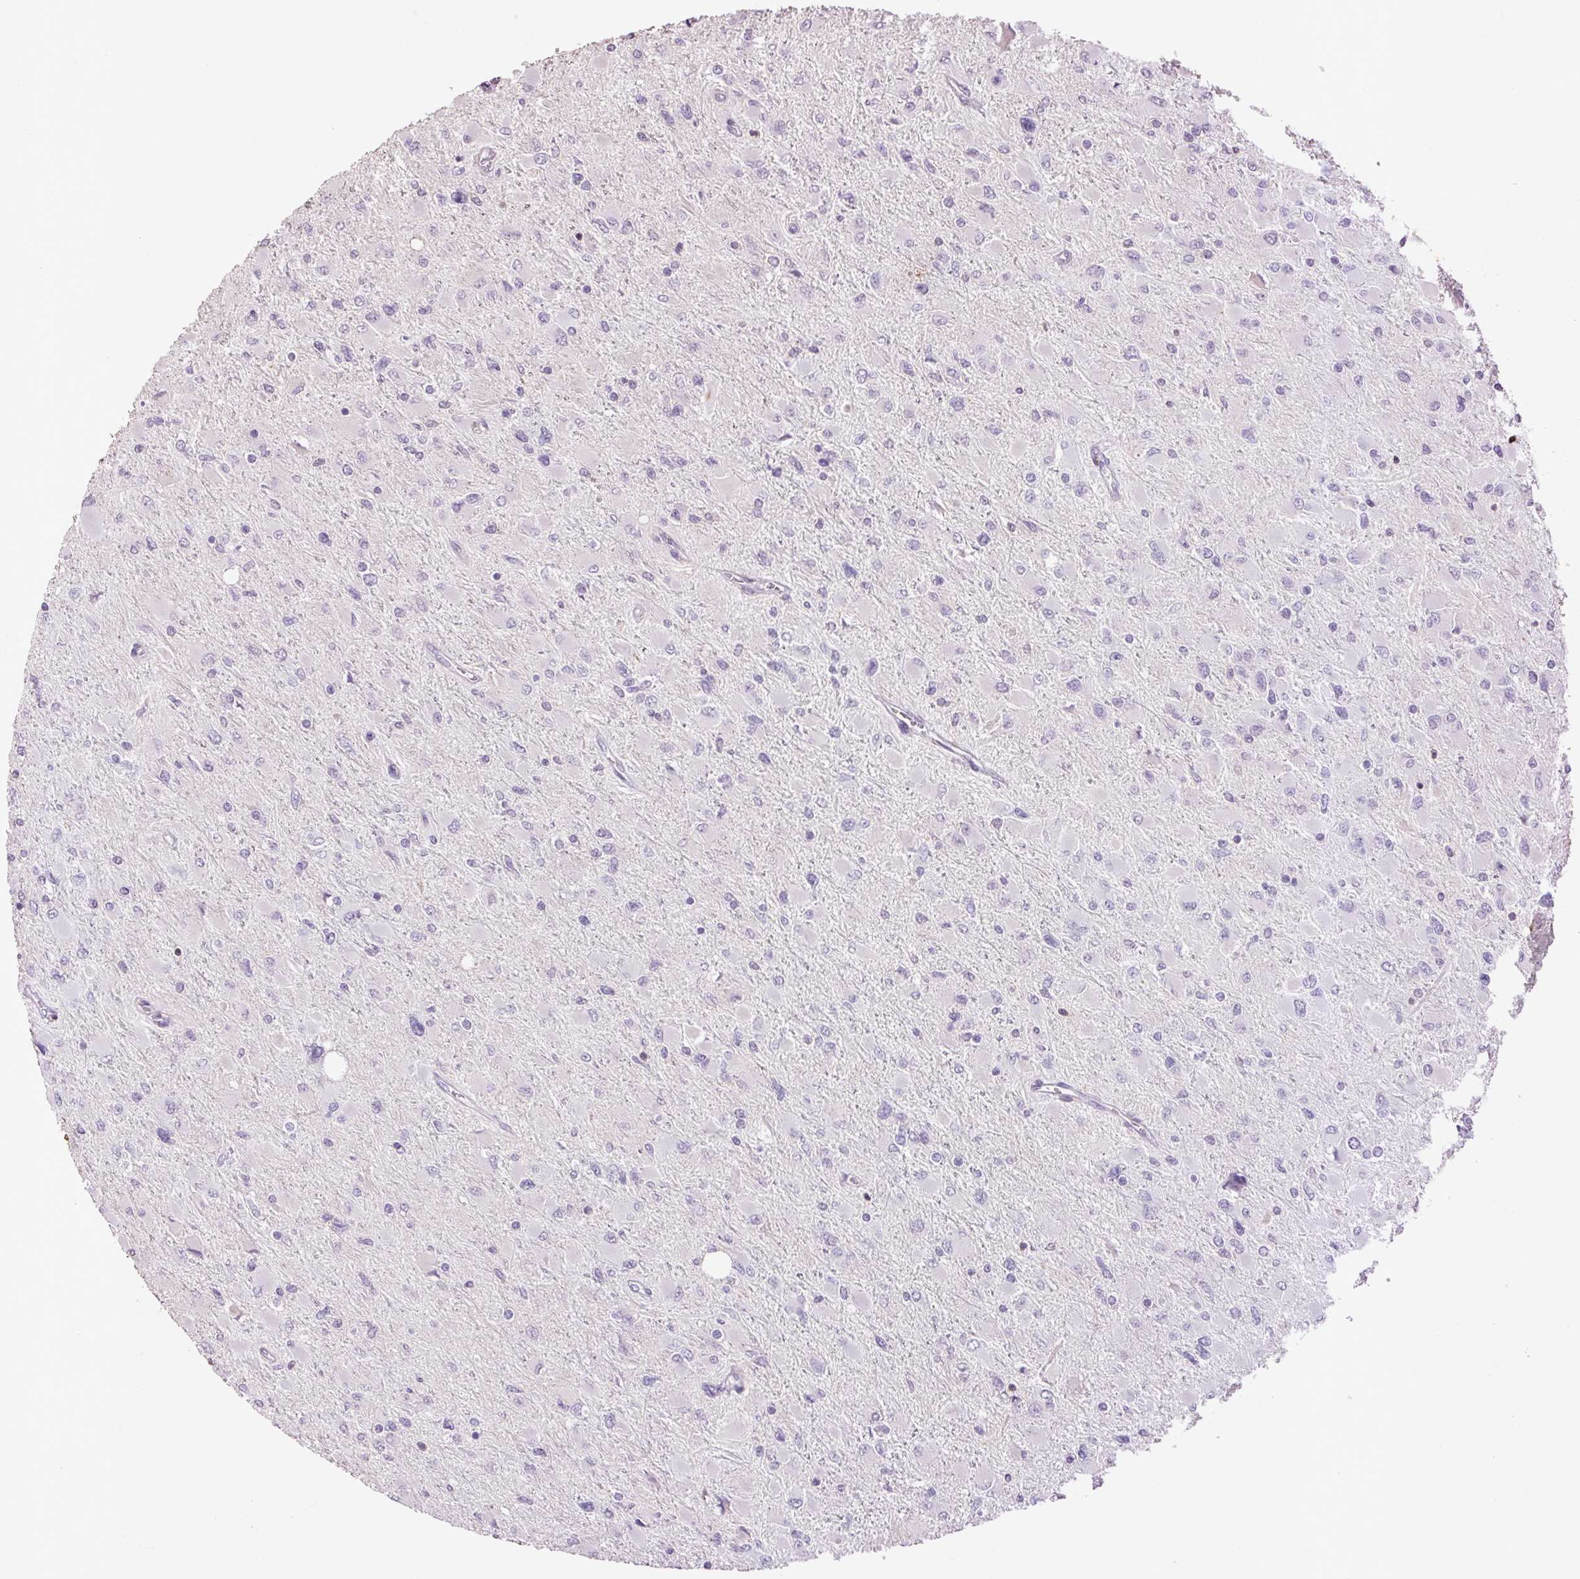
{"staining": {"intensity": "negative", "quantity": "none", "location": "none"}, "tissue": "glioma", "cell_type": "Tumor cells", "image_type": "cancer", "snomed": [{"axis": "morphology", "description": "Glioma, malignant, High grade"}, {"axis": "topography", "description": "Cerebral cortex"}], "caption": "This is an immunohistochemistry (IHC) photomicrograph of glioma. There is no staining in tumor cells.", "gene": "FNDC7", "patient": {"sex": "female", "age": 36}}